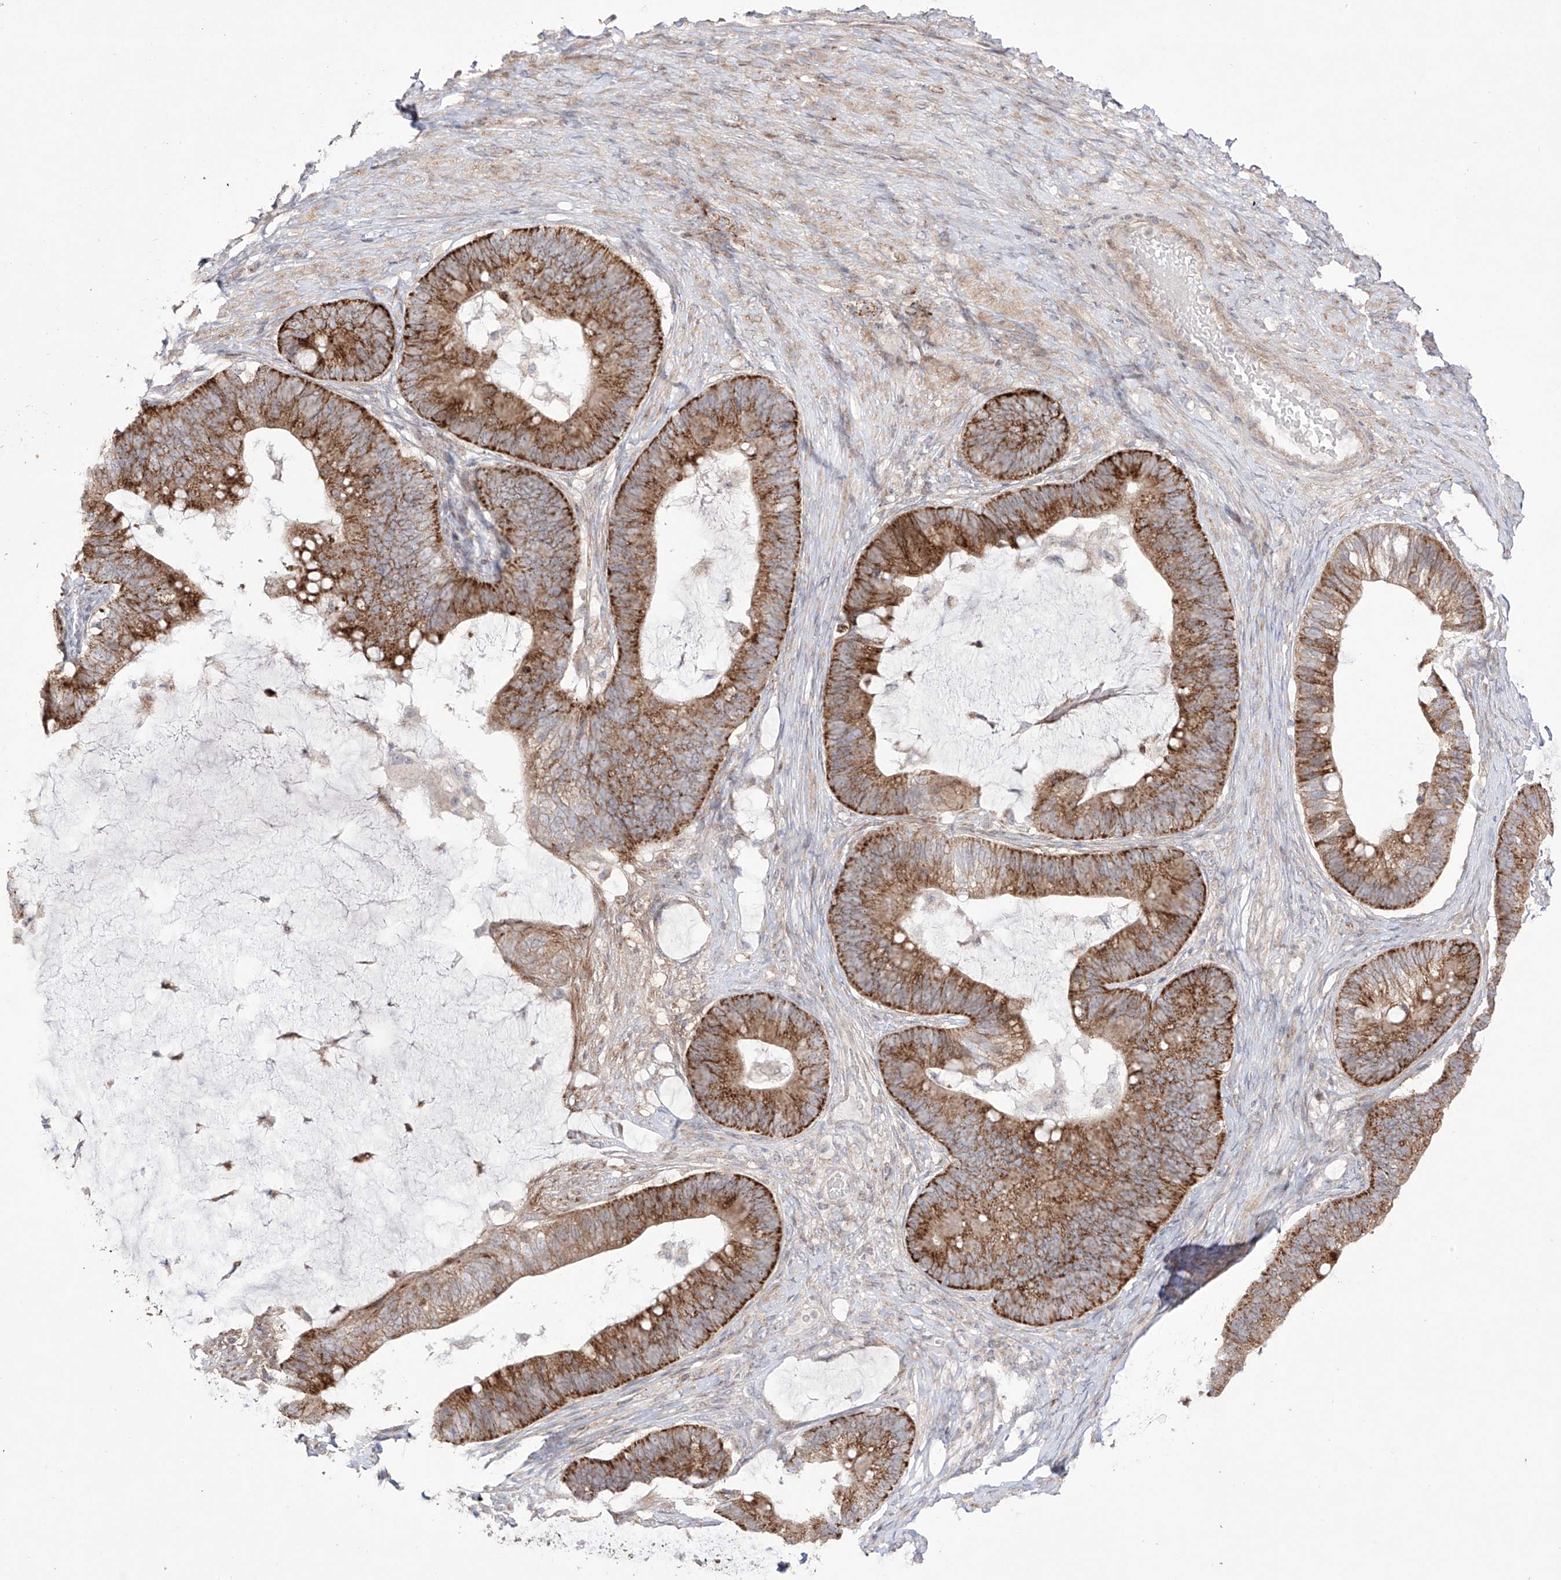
{"staining": {"intensity": "strong", "quantity": ">75%", "location": "cytoplasmic/membranous"}, "tissue": "ovarian cancer", "cell_type": "Tumor cells", "image_type": "cancer", "snomed": [{"axis": "morphology", "description": "Cystadenocarcinoma, mucinous, NOS"}, {"axis": "topography", "description": "Ovary"}], "caption": "Protein analysis of ovarian mucinous cystadenocarcinoma tissue reveals strong cytoplasmic/membranous positivity in approximately >75% of tumor cells.", "gene": "YKT6", "patient": {"sex": "female", "age": 61}}